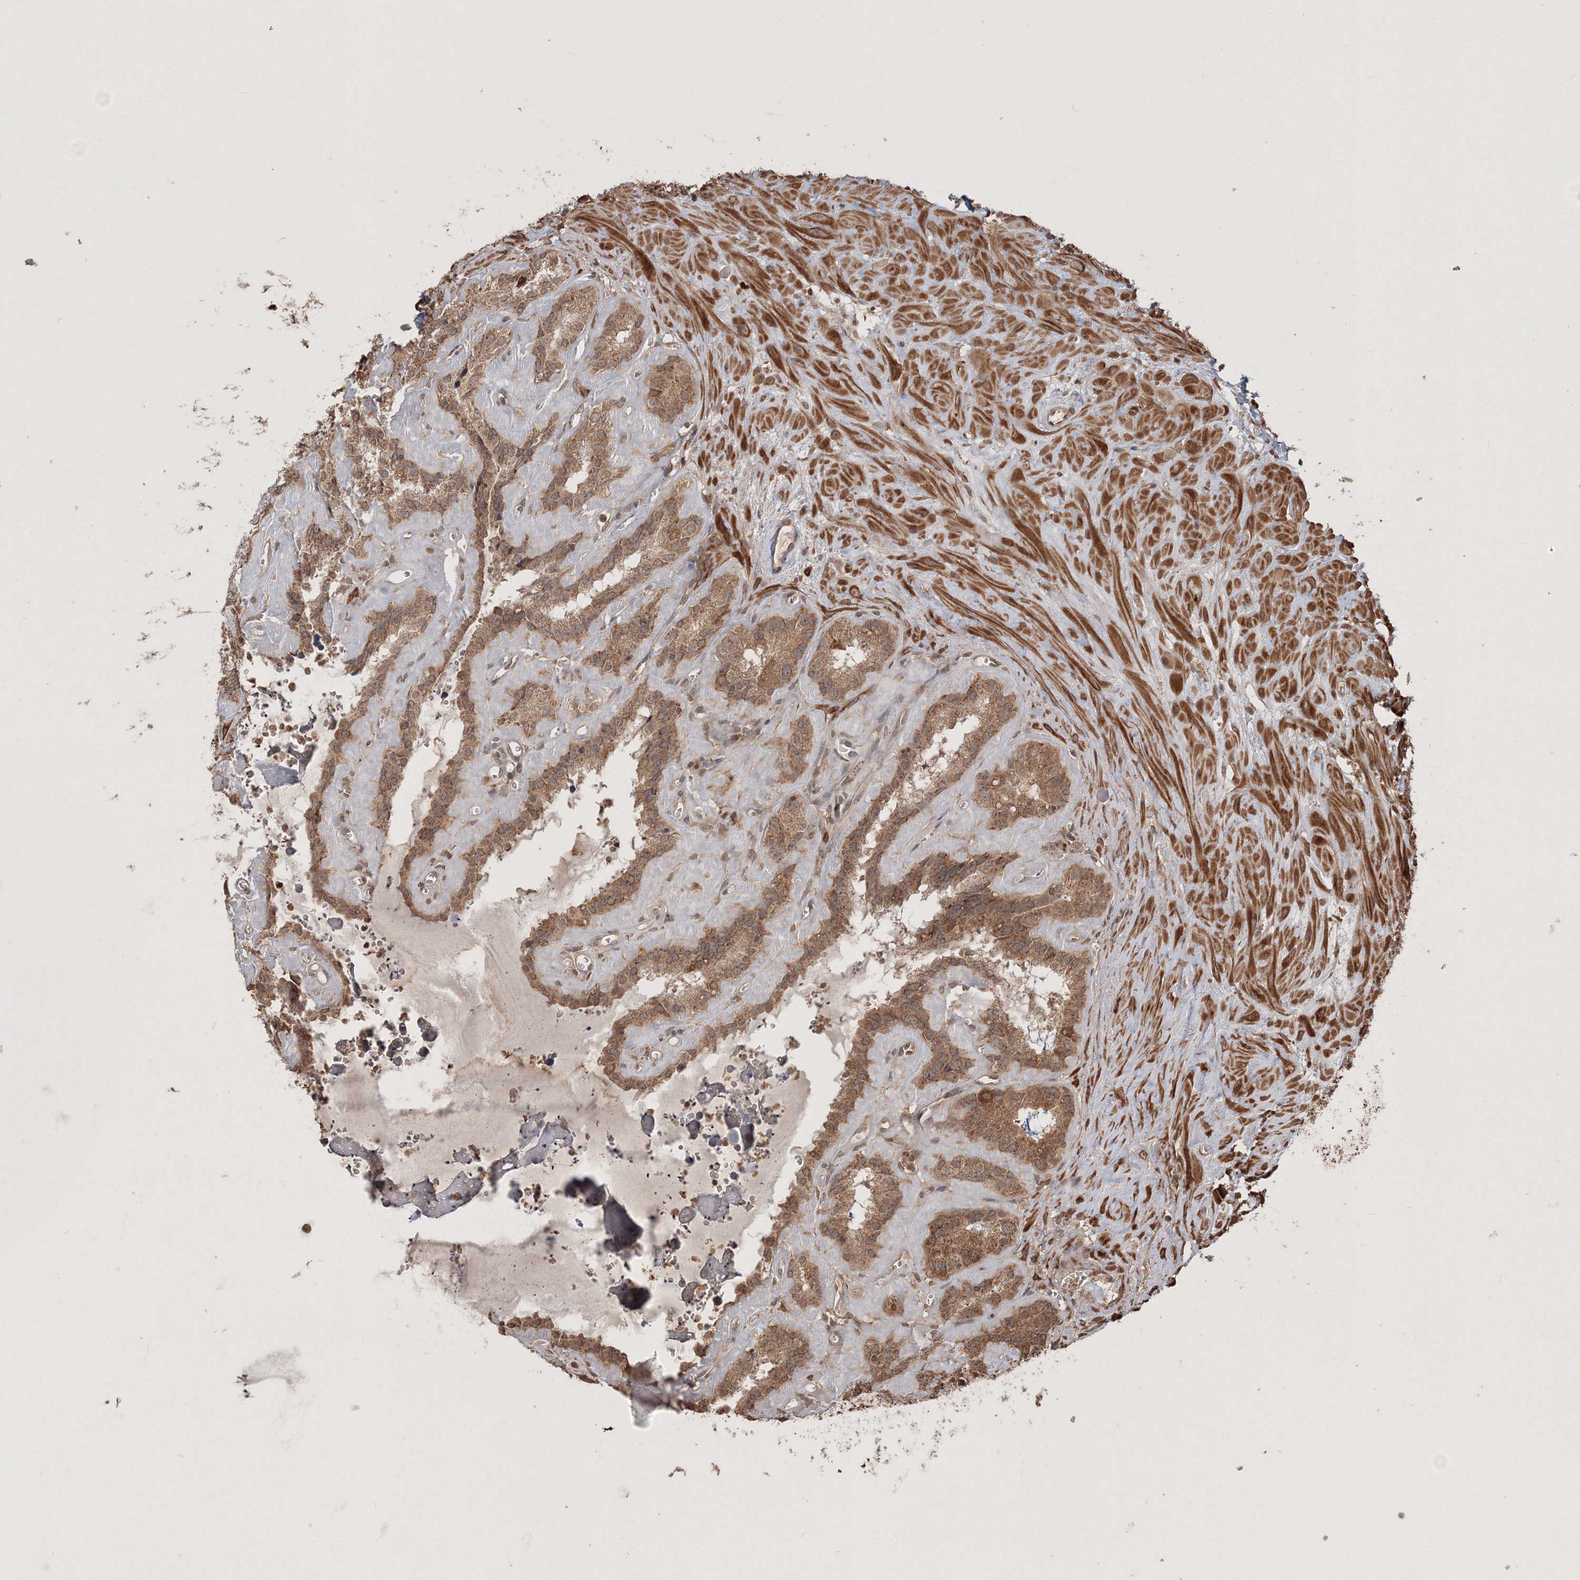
{"staining": {"intensity": "moderate", "quantity": ">75%", "location": "cytoplasmic/membranous"}, "tissue": "seminal vesicle", "cell_type": "Glandular cells", "image_type": "normal", "snomed": [{"axis": "morphology", "description": "Normal tissue, NOS"}, {"axis": "topography", "description": "Prostate"}, {"axis": "topography", "description": "Seminal veicle"}], "caption": "A brown stain labels moderate cytoplasmic/membranous staining of a protein in glandular cells of benign seminal vesicle.", "gene": "CCDC122", "patient": {"sex": "male", "age": 59}}